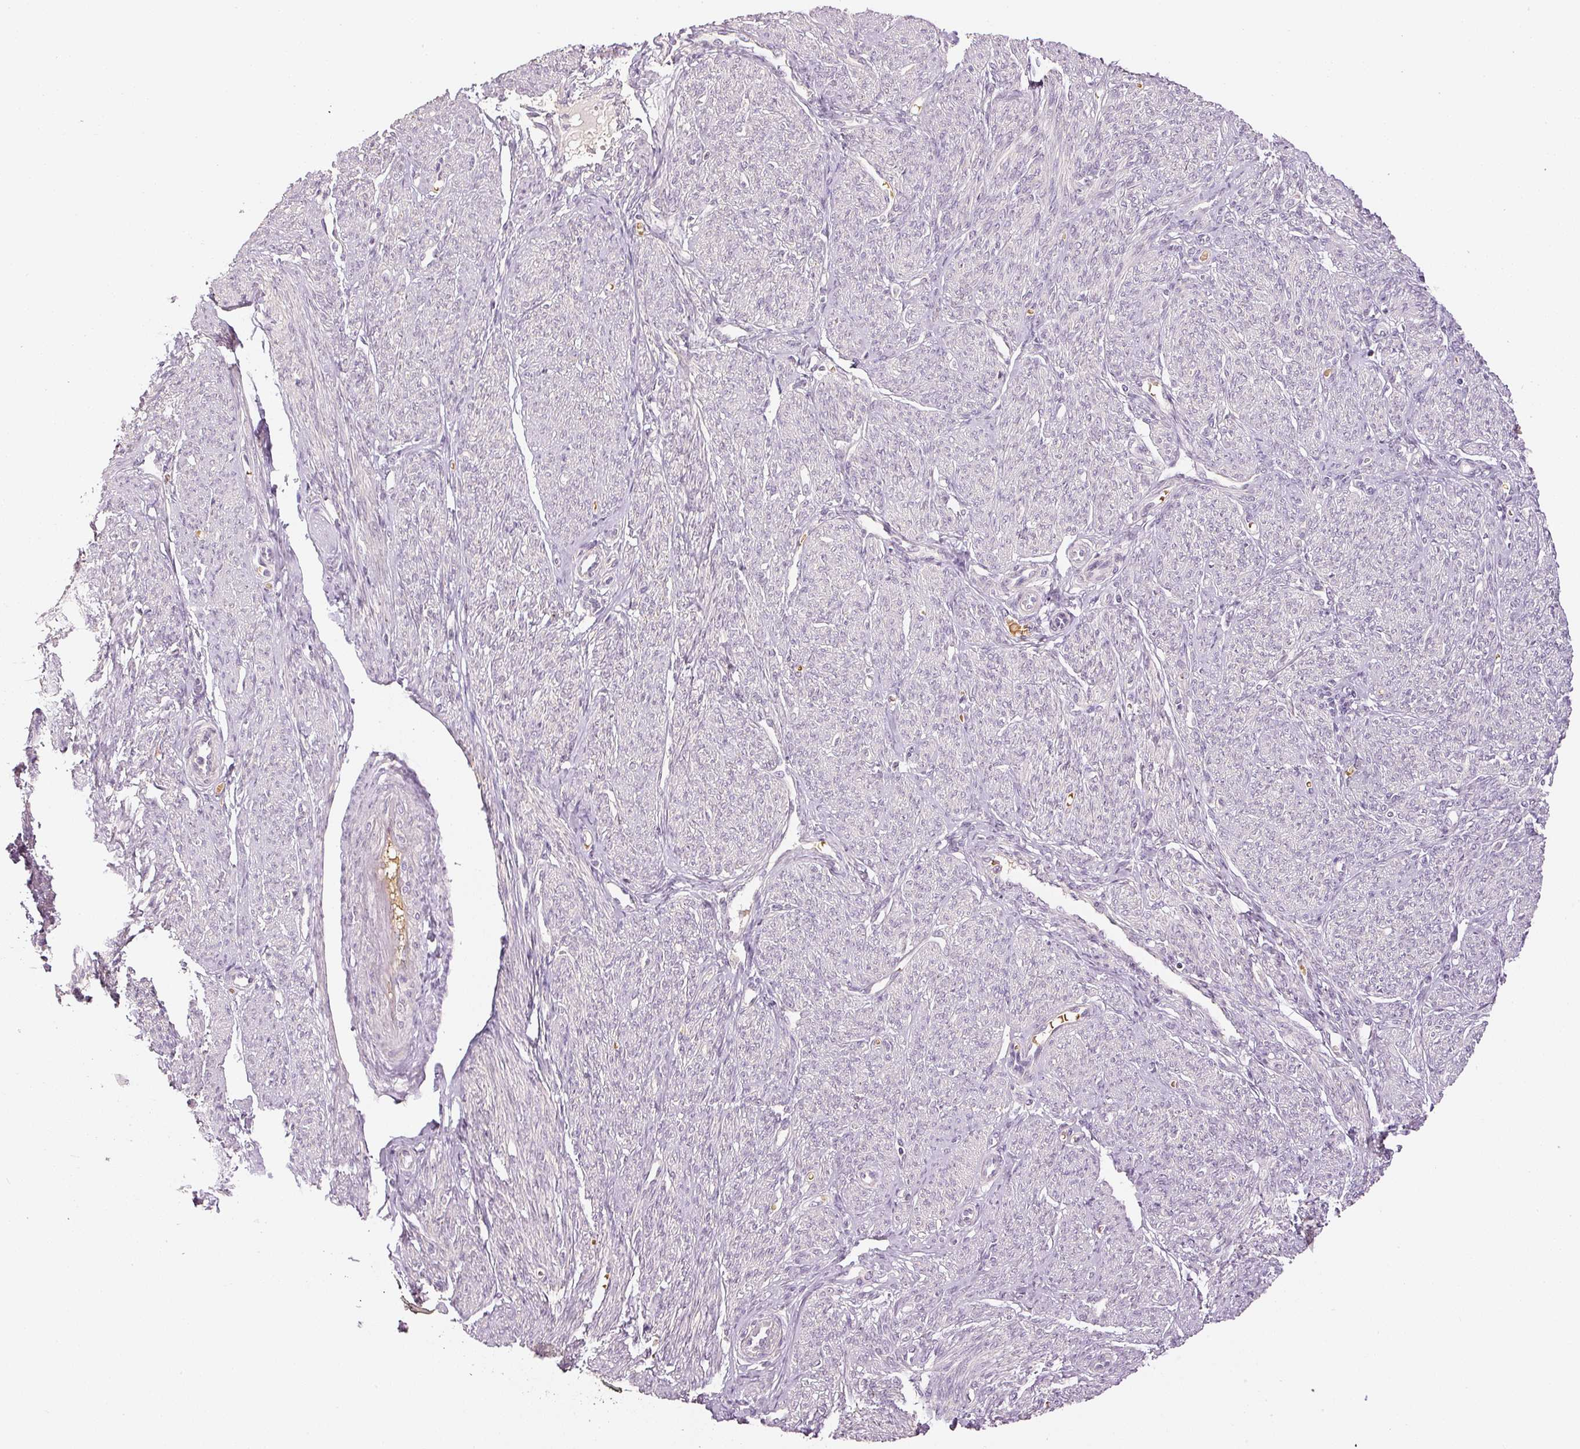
{"staining": {"intensity": "weak", "quantity": "25%-75%", "location": "cytoplasmic/membranous"}, "tissue": "smooth muscle", "cell_type": "Smooth muscle cells", "image_type": "normal", "snomed": [{"axis": "morphology", "description": "Normal tissue, NOS"}, {"axis": "topography", "description": "Smooth muscle"}], "caption": "This is an image of immunohistochemistry staining of benign smooth muscle, which shows weak positivity in the cytoplasmic/membranous of smooth muscle cells.", "gene": "GZMA", "patient": {"sex": "female", "age": 65}}